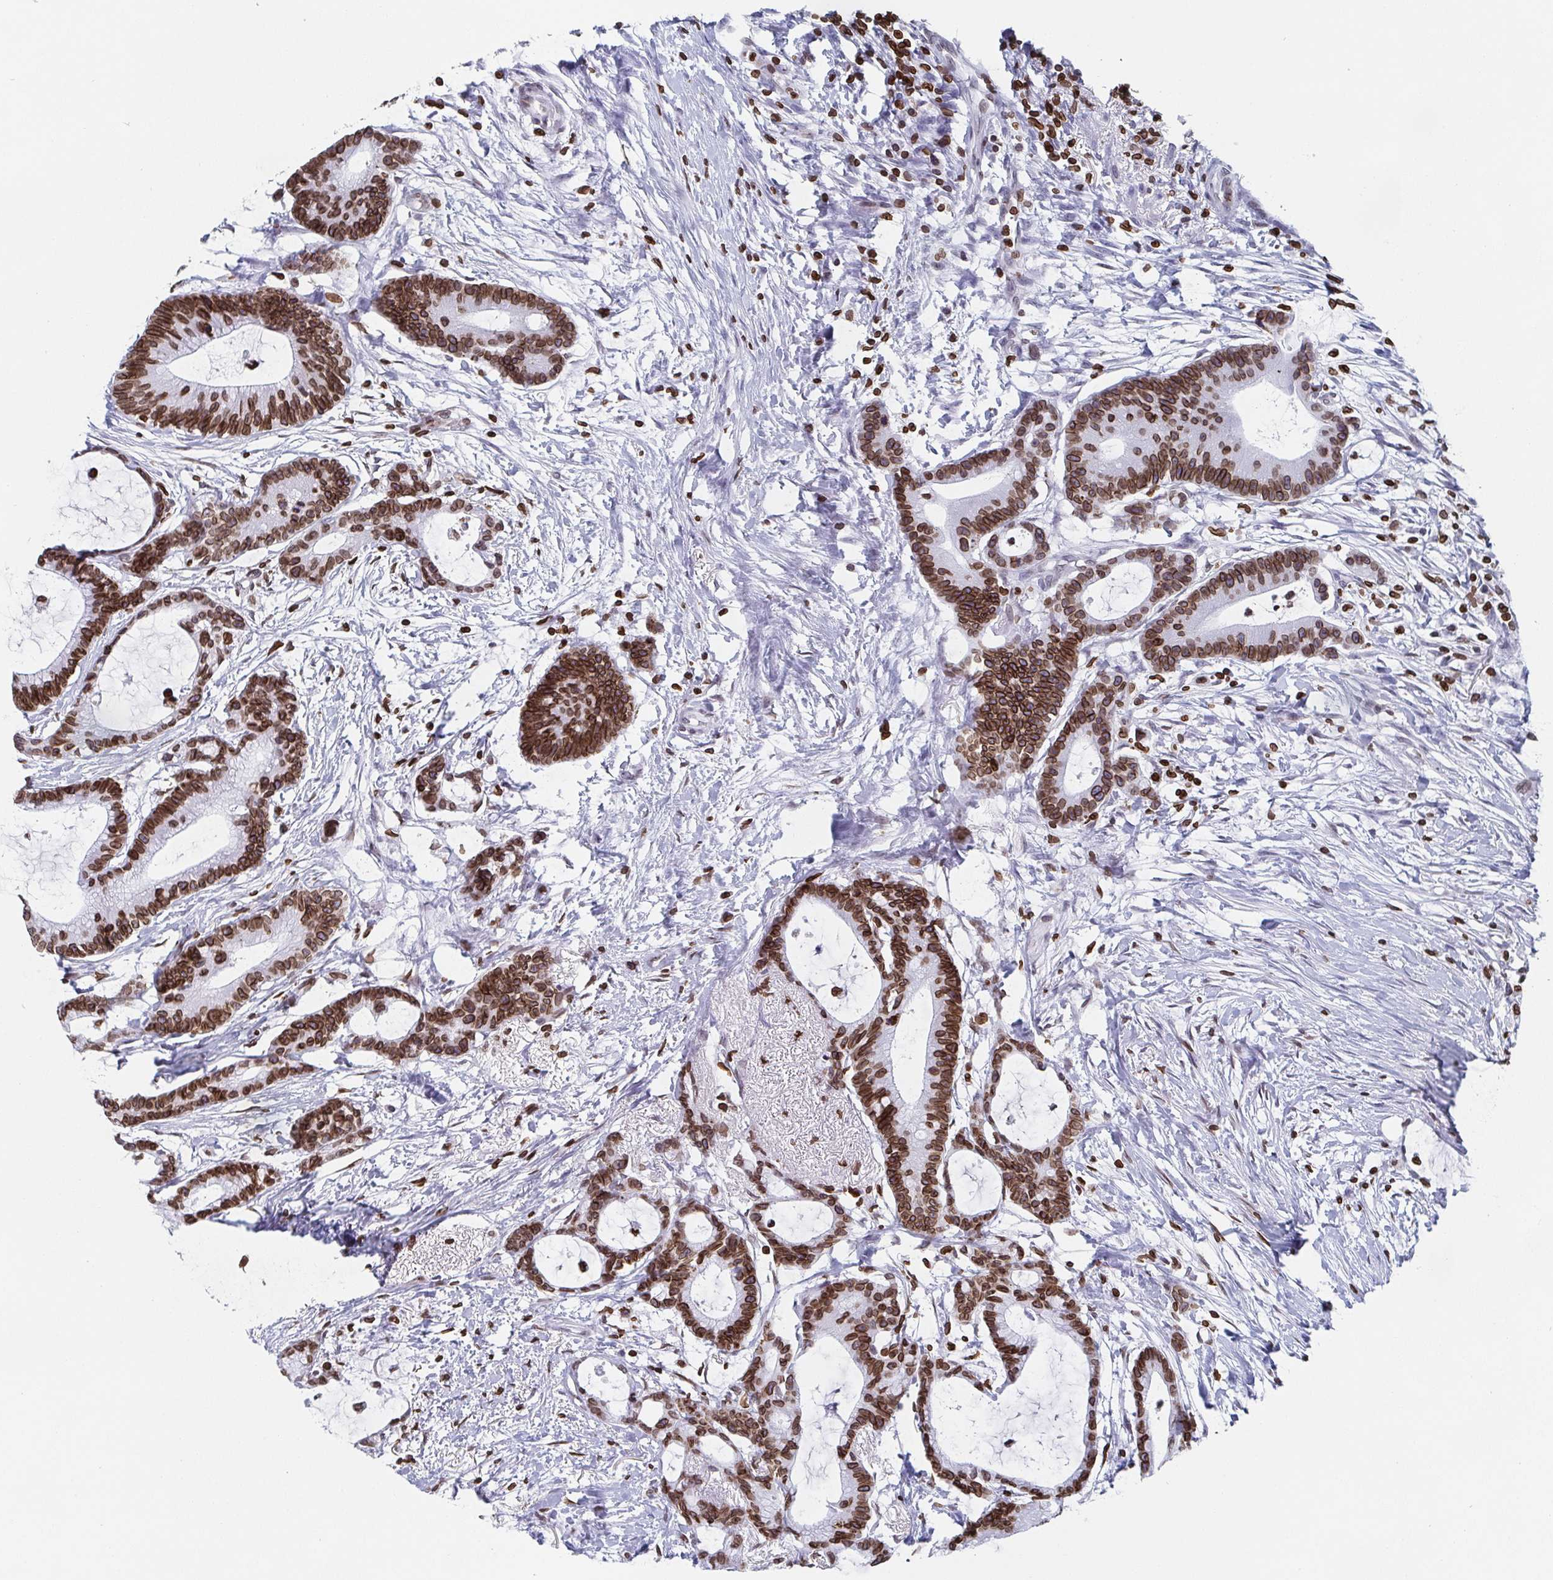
{"staining": {"intensity": "strong", "quantity": ">75%", "location": "cytoplasmic/membranous,nuclear"}, "tissue": "colorectal cancer", "cell_type": "Tumor cells", "image_type": "cancer", "snomed": [{"axis": "morphology", "description": "Adenocarcinoma, NOS"}, {"axis": "topography", "description": "Colon"}], "caption": "Protein staining shows strong cytoplasmic/membranous and nuclear positivity in approximately >75% of tumor cells in colorectal adenocarcinoma.", "gene": "BTBD7", "patient": {"sex": "female", "age": 78}}